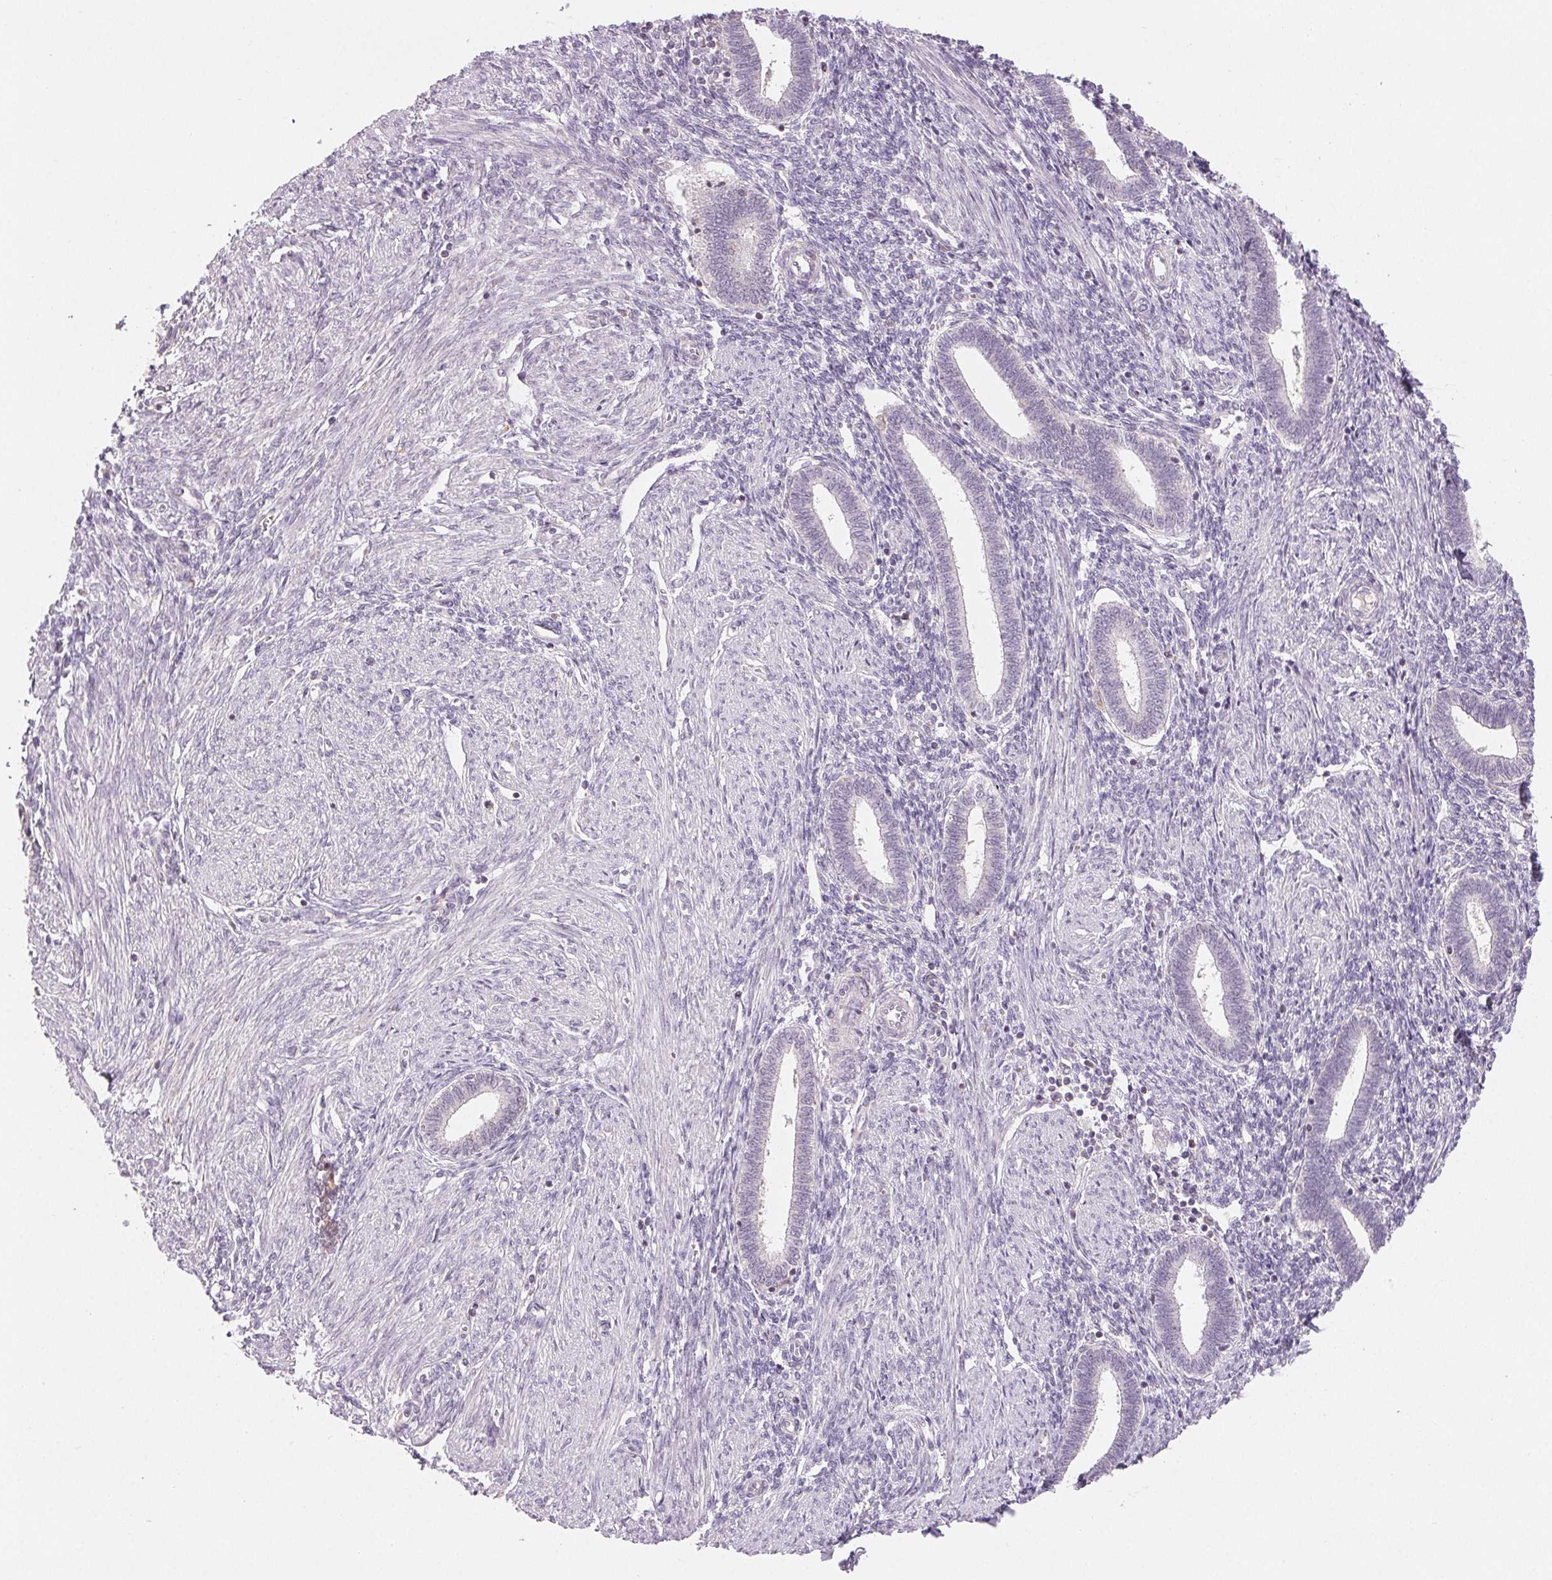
{"staining": {"intensity": "negative", "quantity": "none", "location": "none"}, "tissue": "endometrium", "cell_type": "Cells in endometrial stroma", "image_type": "normal", "snomed": [{"axis": "morphology", "description": "Normal tissue, NOS"}, {"axis": "topography", "description": "Endometrium"}], "caption": "The micrograph reveals no significant staining in cells in endometrial stroma of endometrium.", "gene": "HINT2", "patient": {"sex": "female", "age": 42}}